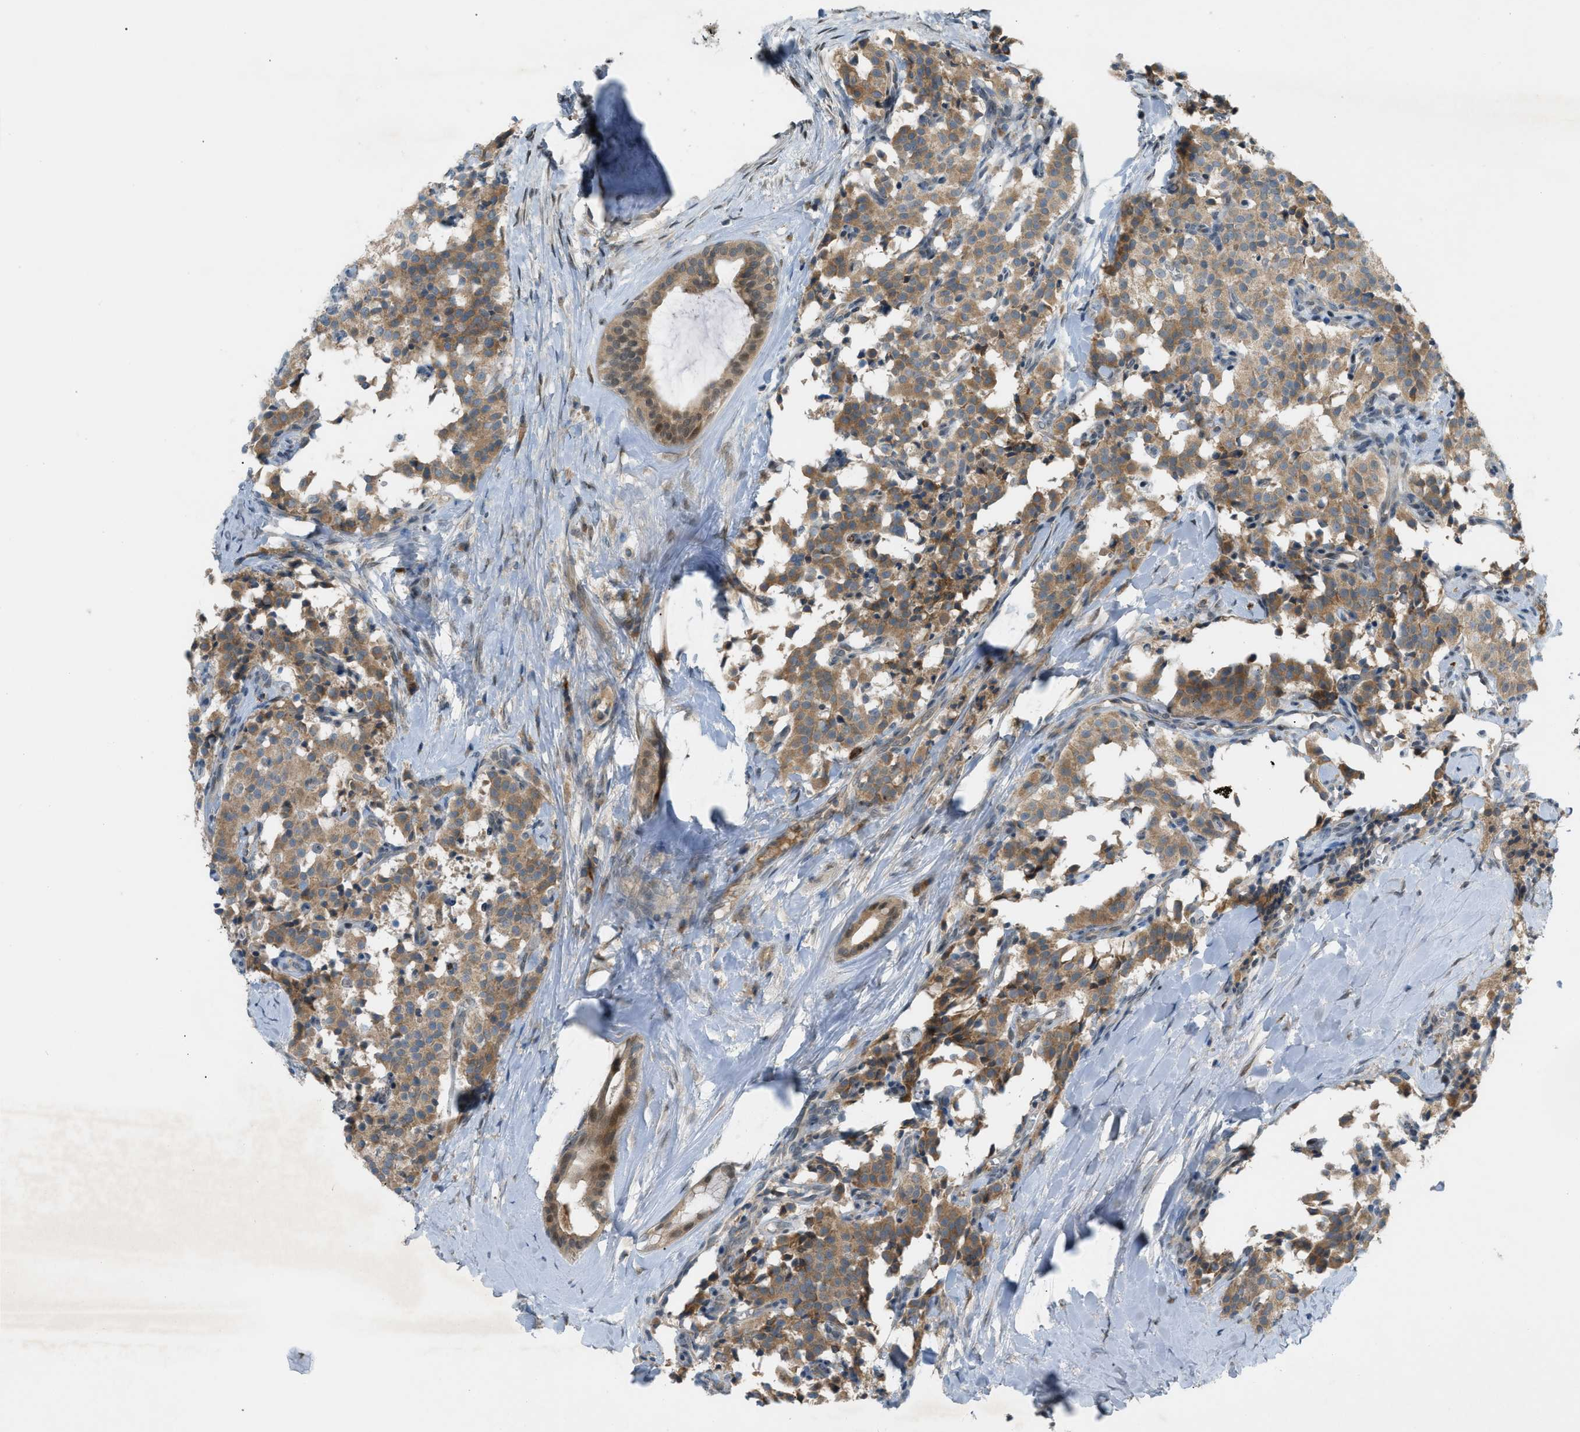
{"staining": {"intensity": "moderate", "quantity": ">75%", "location": "cytoplasmic/membranous"}, "tissue": "carcinoid", "cell_type": "Tumor cells", "image_type": "cancer", "snomed": [{"axis": "morphology", "description": "Carcinoid, malignant, NOS"}, {"axis": "topography", "description": "Lung"}], "caption": "A brown stain labels moderate cytoplasmic/membranous positivity of a protein in malignant carcinoid tumor cells. (DAB (3,3'-diaminobenzidine) = brown stain, brightfield microscopy at high magnification).", "gene": "DYRK1A", "patient": {"sex": "male", "age": 30}}